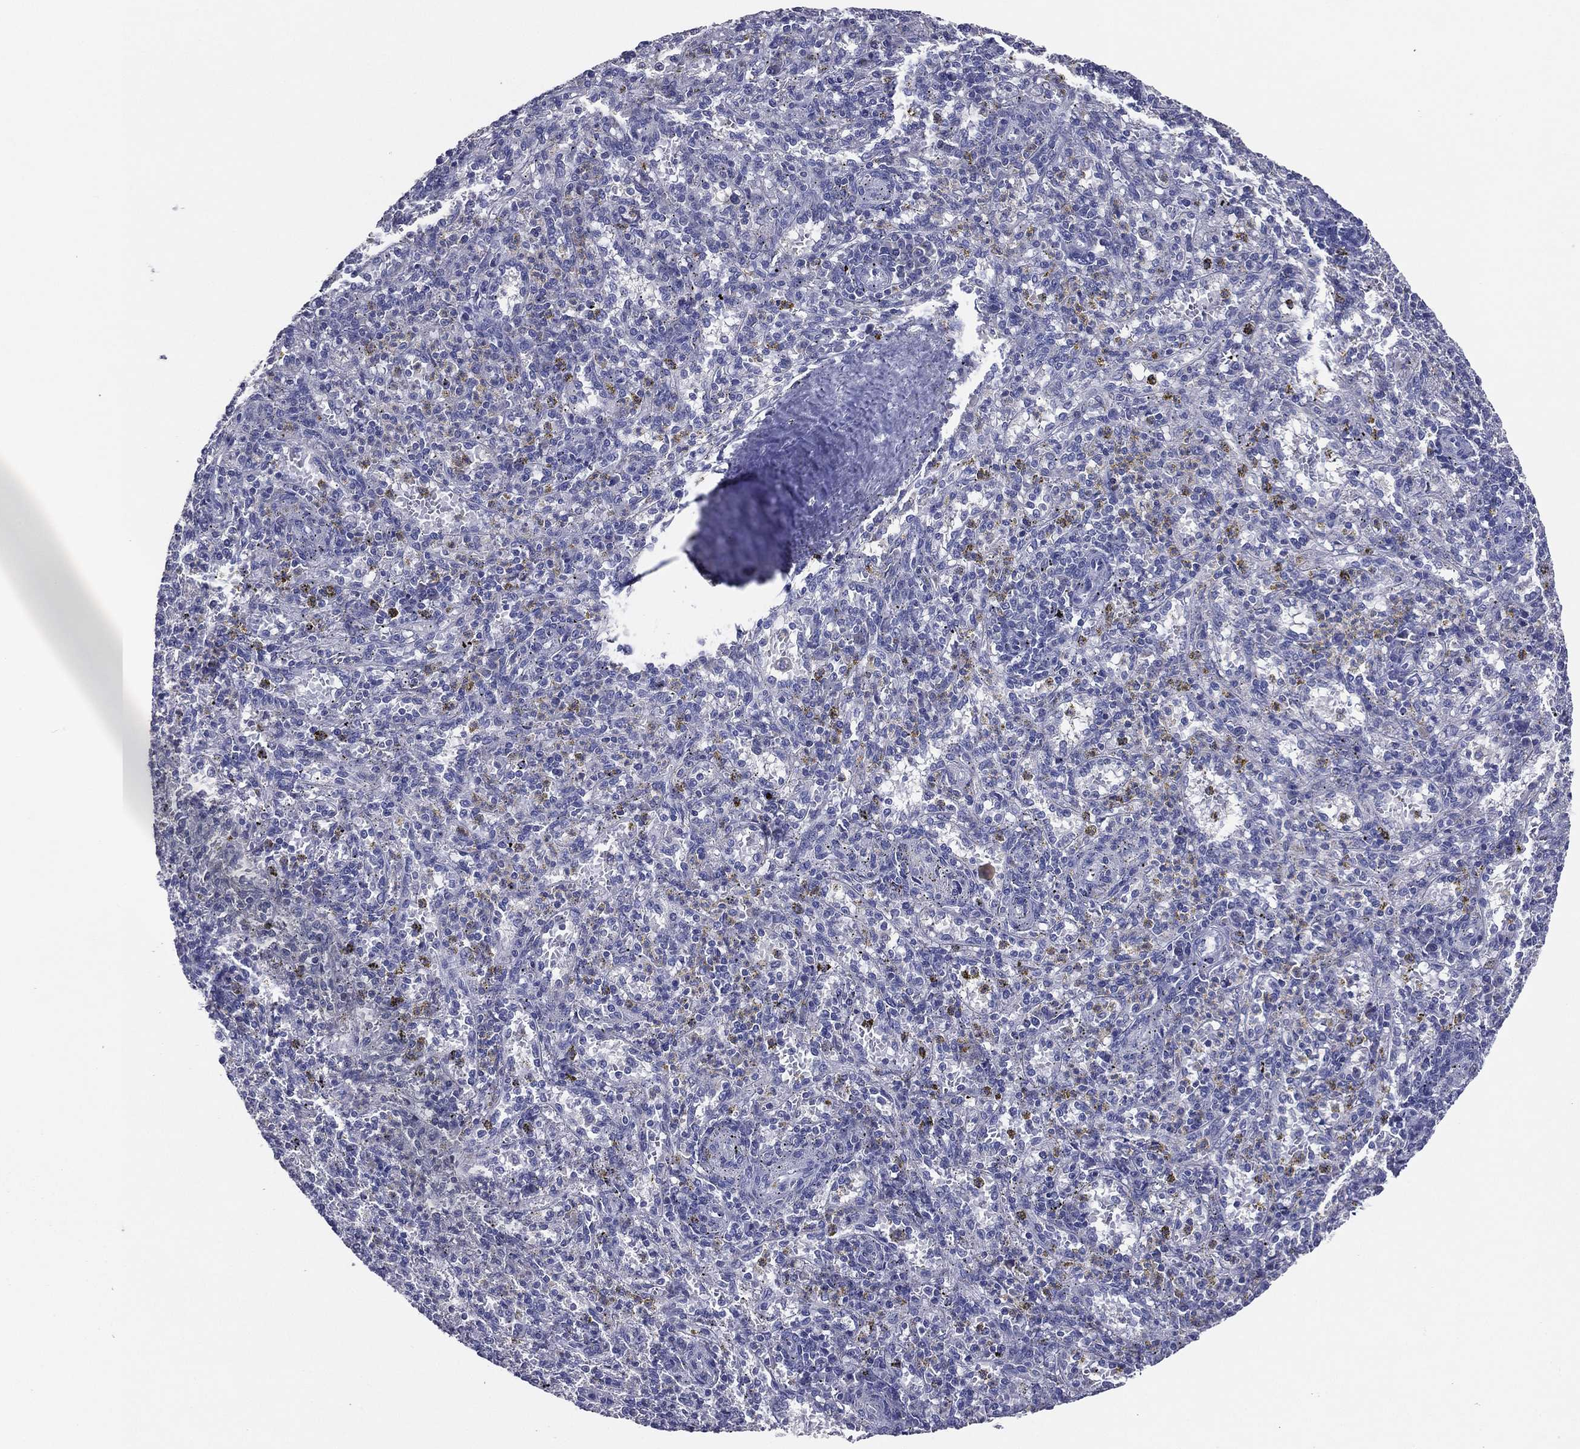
{"staining": {"intensity": "negative", "quantity": "none", "location": "none"}, "tissue": "spleen", "cell_type": "Cells in red pulp", "image_type": "normal", "snomed": [{"axis": "morphology", "description": "Normal tissue, NOS"}, {"axis": "topography", "description": "Spleen"}], "caption": "Immunohistochemistry of benign human spleen reveals no staining in cells in red pulp. (Stains: DAB (3,3'-diaminobenzidine) immunohistochemistry with hematoxylin counter stain, Microscopy: brightfield microscopy at high magnification).", "gene": "TFAP2A", "patient": {"sex": "male", "age": 60}}